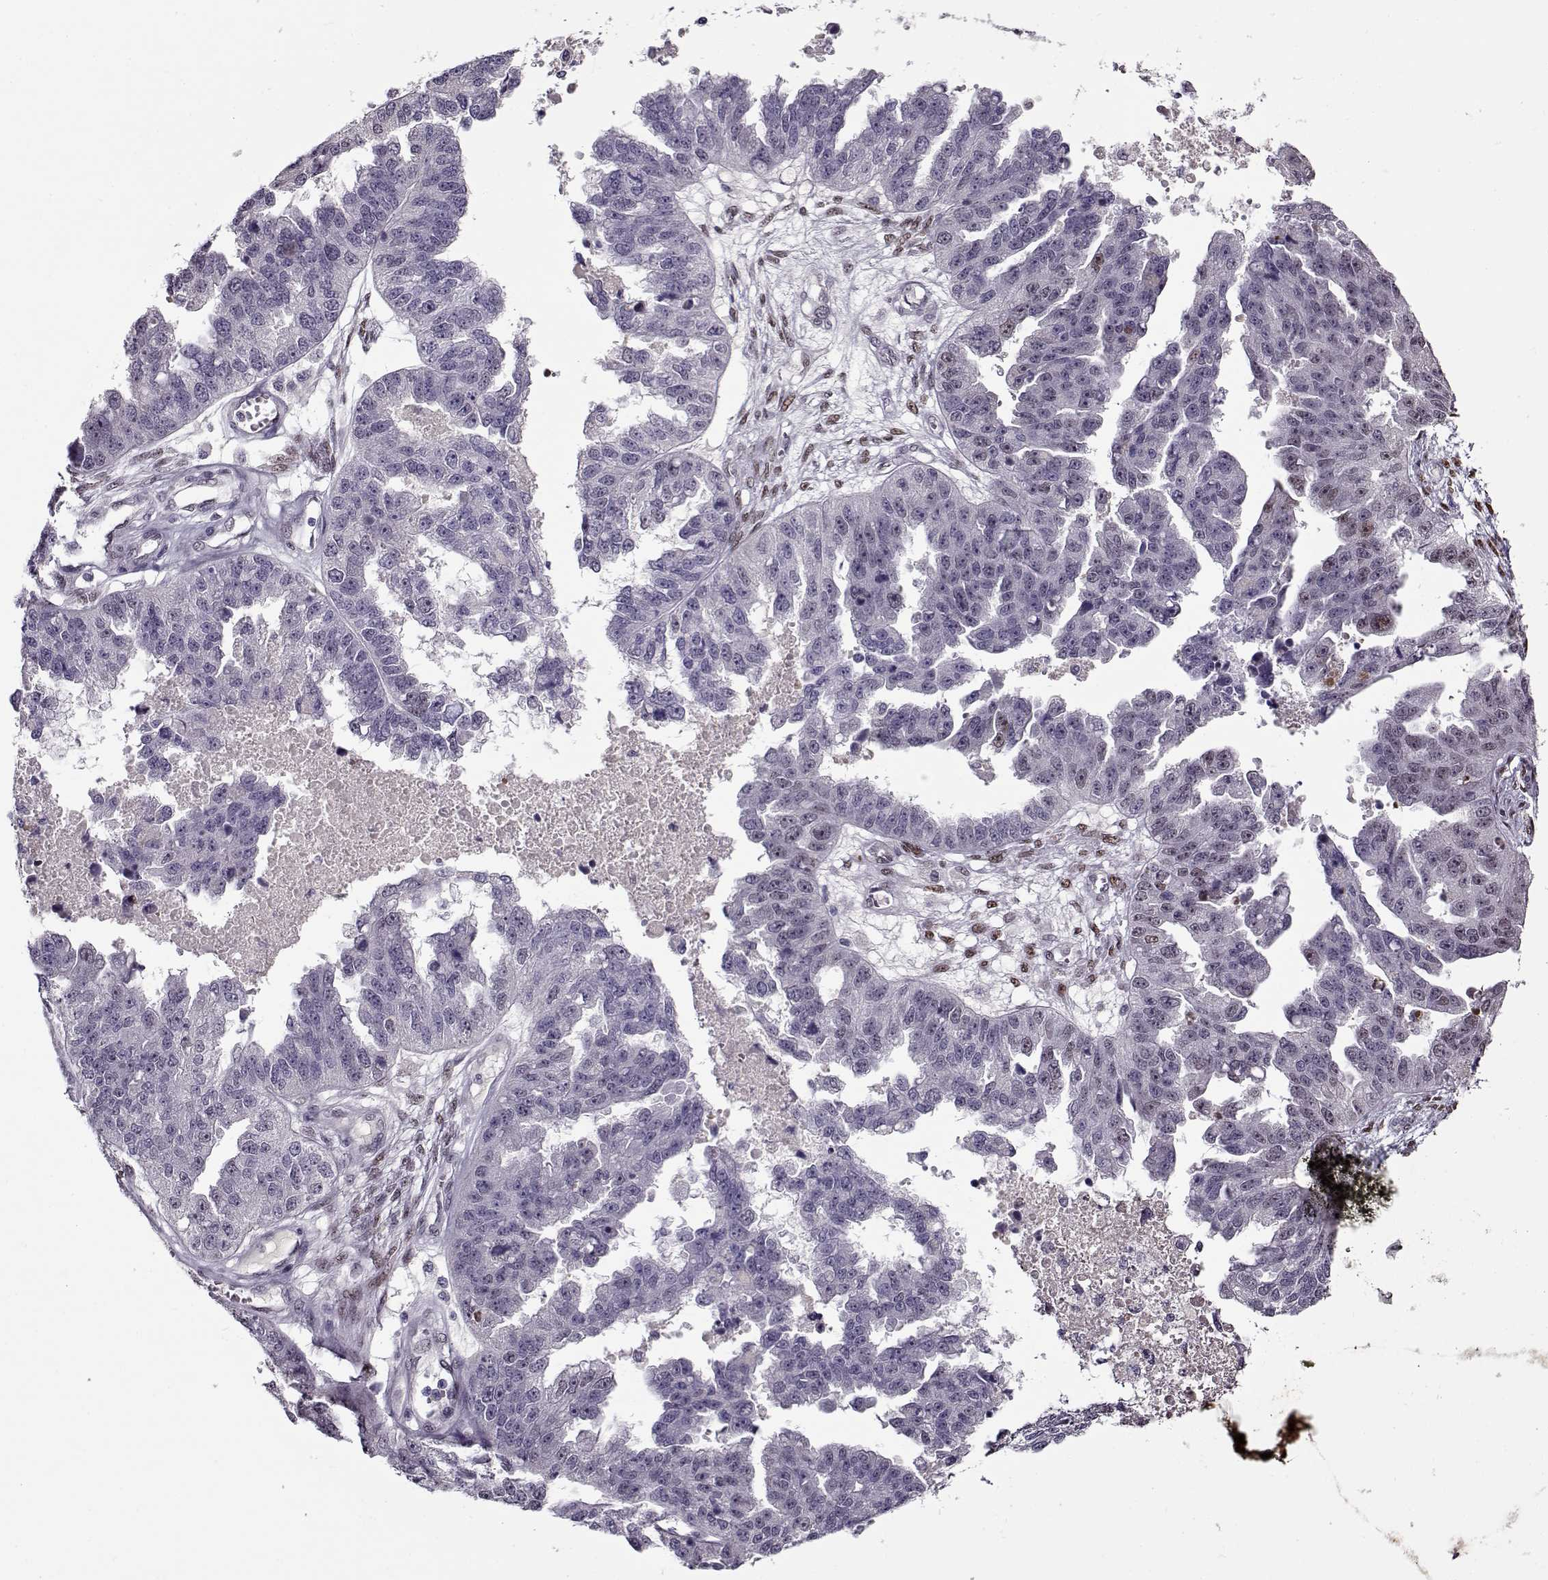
{"staining": {"intensity": "negative", "quantity": "none", "location": "none"}, "tissue": "ovarian cancer", "cell_type": "Tumor cells", "image_type": "cancer", "snomed": [{"axis": "morphology", "description": "Cystadenocarcinoma, serous, NOS"}, {"axis": "topography", "description": "Ovary"}], "caption": "High power microscopy micrograph of an immunohistochemistry (IHC) image of ovarian serous cystadenocarcinoma, revealing no significant staining in tumor cells.", "gene": "PRMT8", "patient": {"sex": "female", "age": 58}}